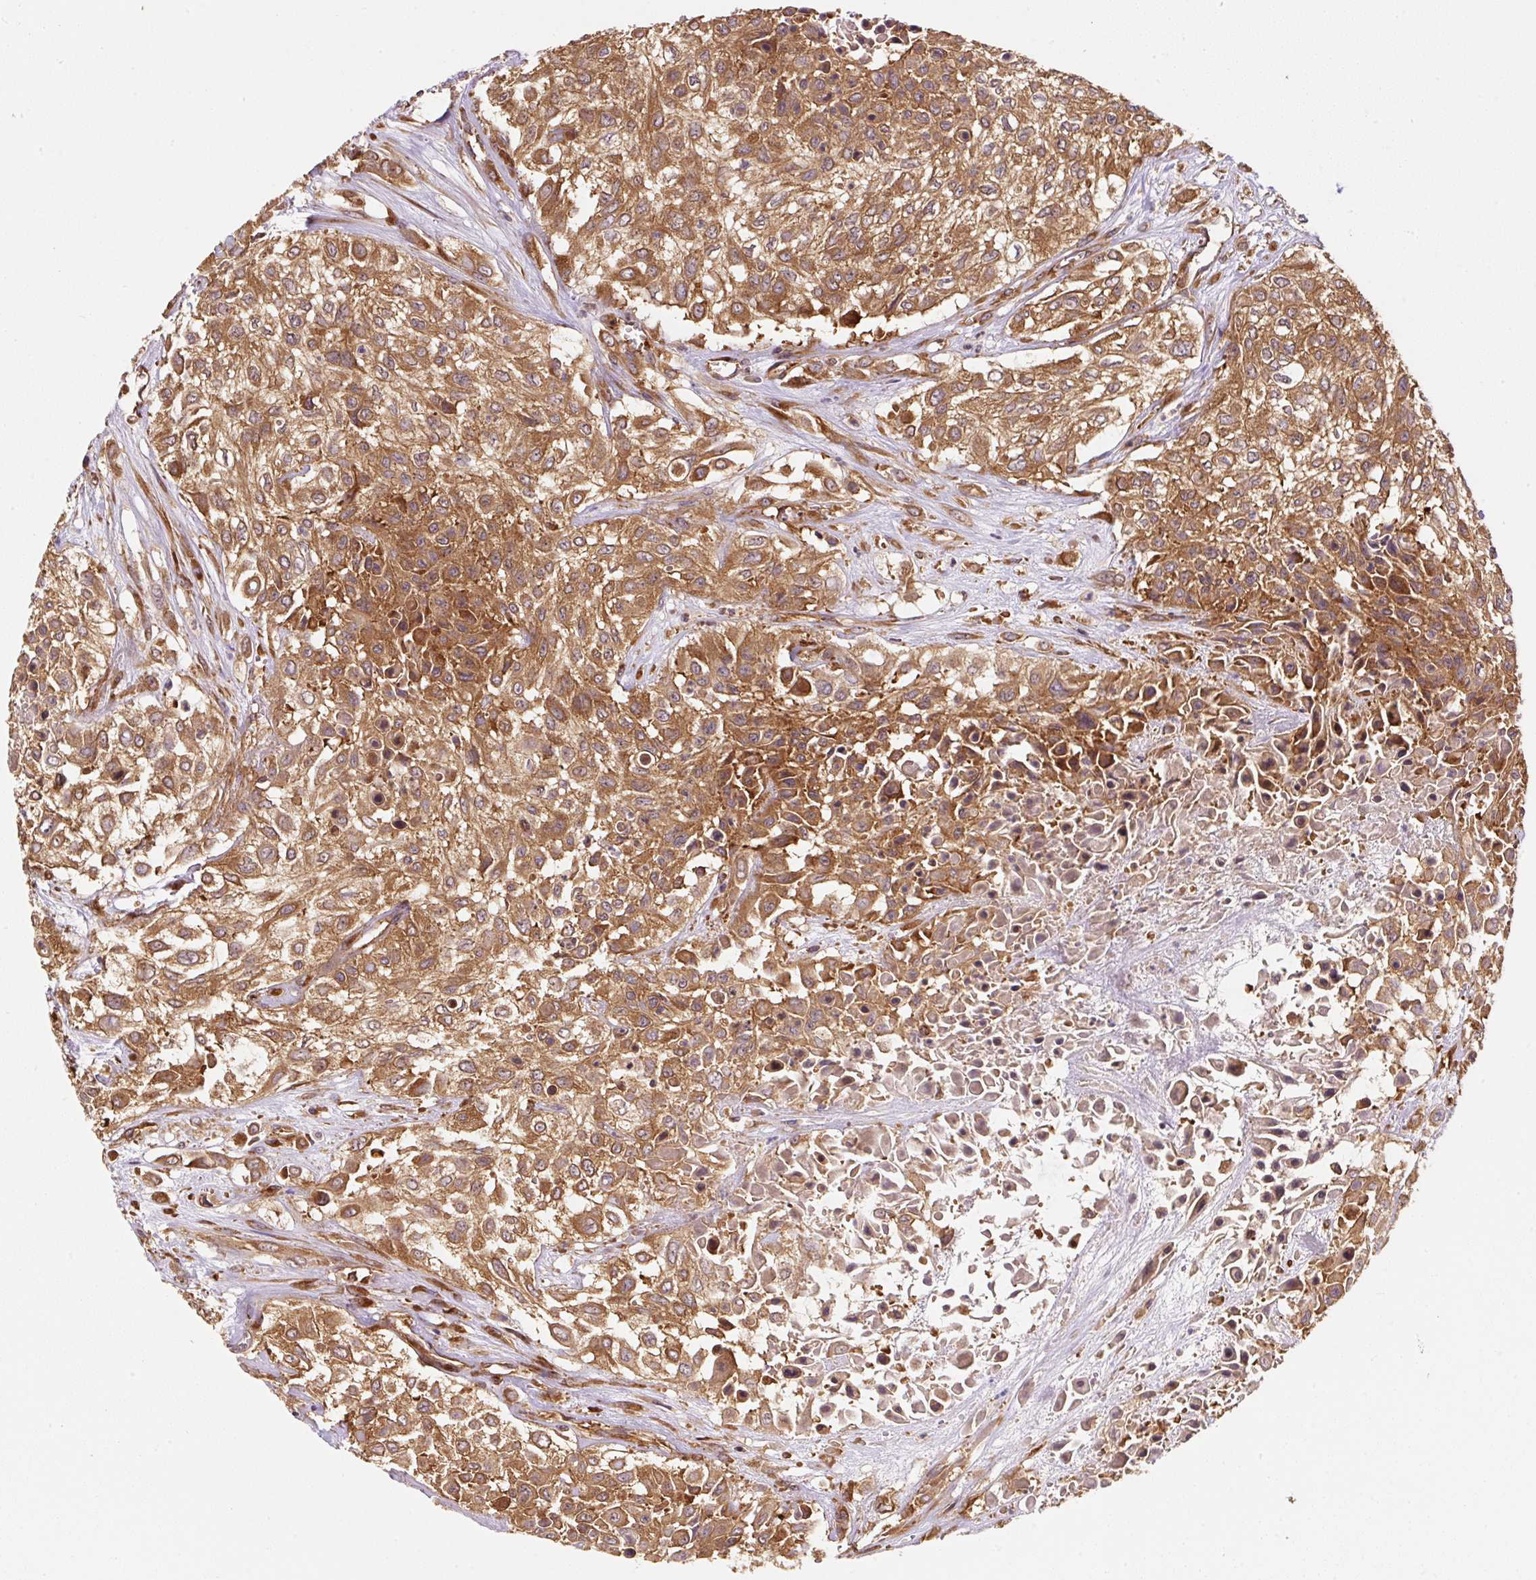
{"staining": {"intensity": "moderate", "quantity": ">75%", "location": "cytoplasmic/membranous"}, "tissue": "urothelial cancer", "cell_type": "Tumor cells", "image_type": "cancer", "snomed": [{"axis": "morphology", "description": "Urothelial carcinoma, High grade"}, {"axis": "topography", "description": "Urinary bladder"}], "caption": "A brown stain labels moderate cytoplasmic/membranous staining of a protein in human urothelial cancer tumor cells.", "gene": "EIF2S2", "patient": {"sex": "male", "age": 57}}